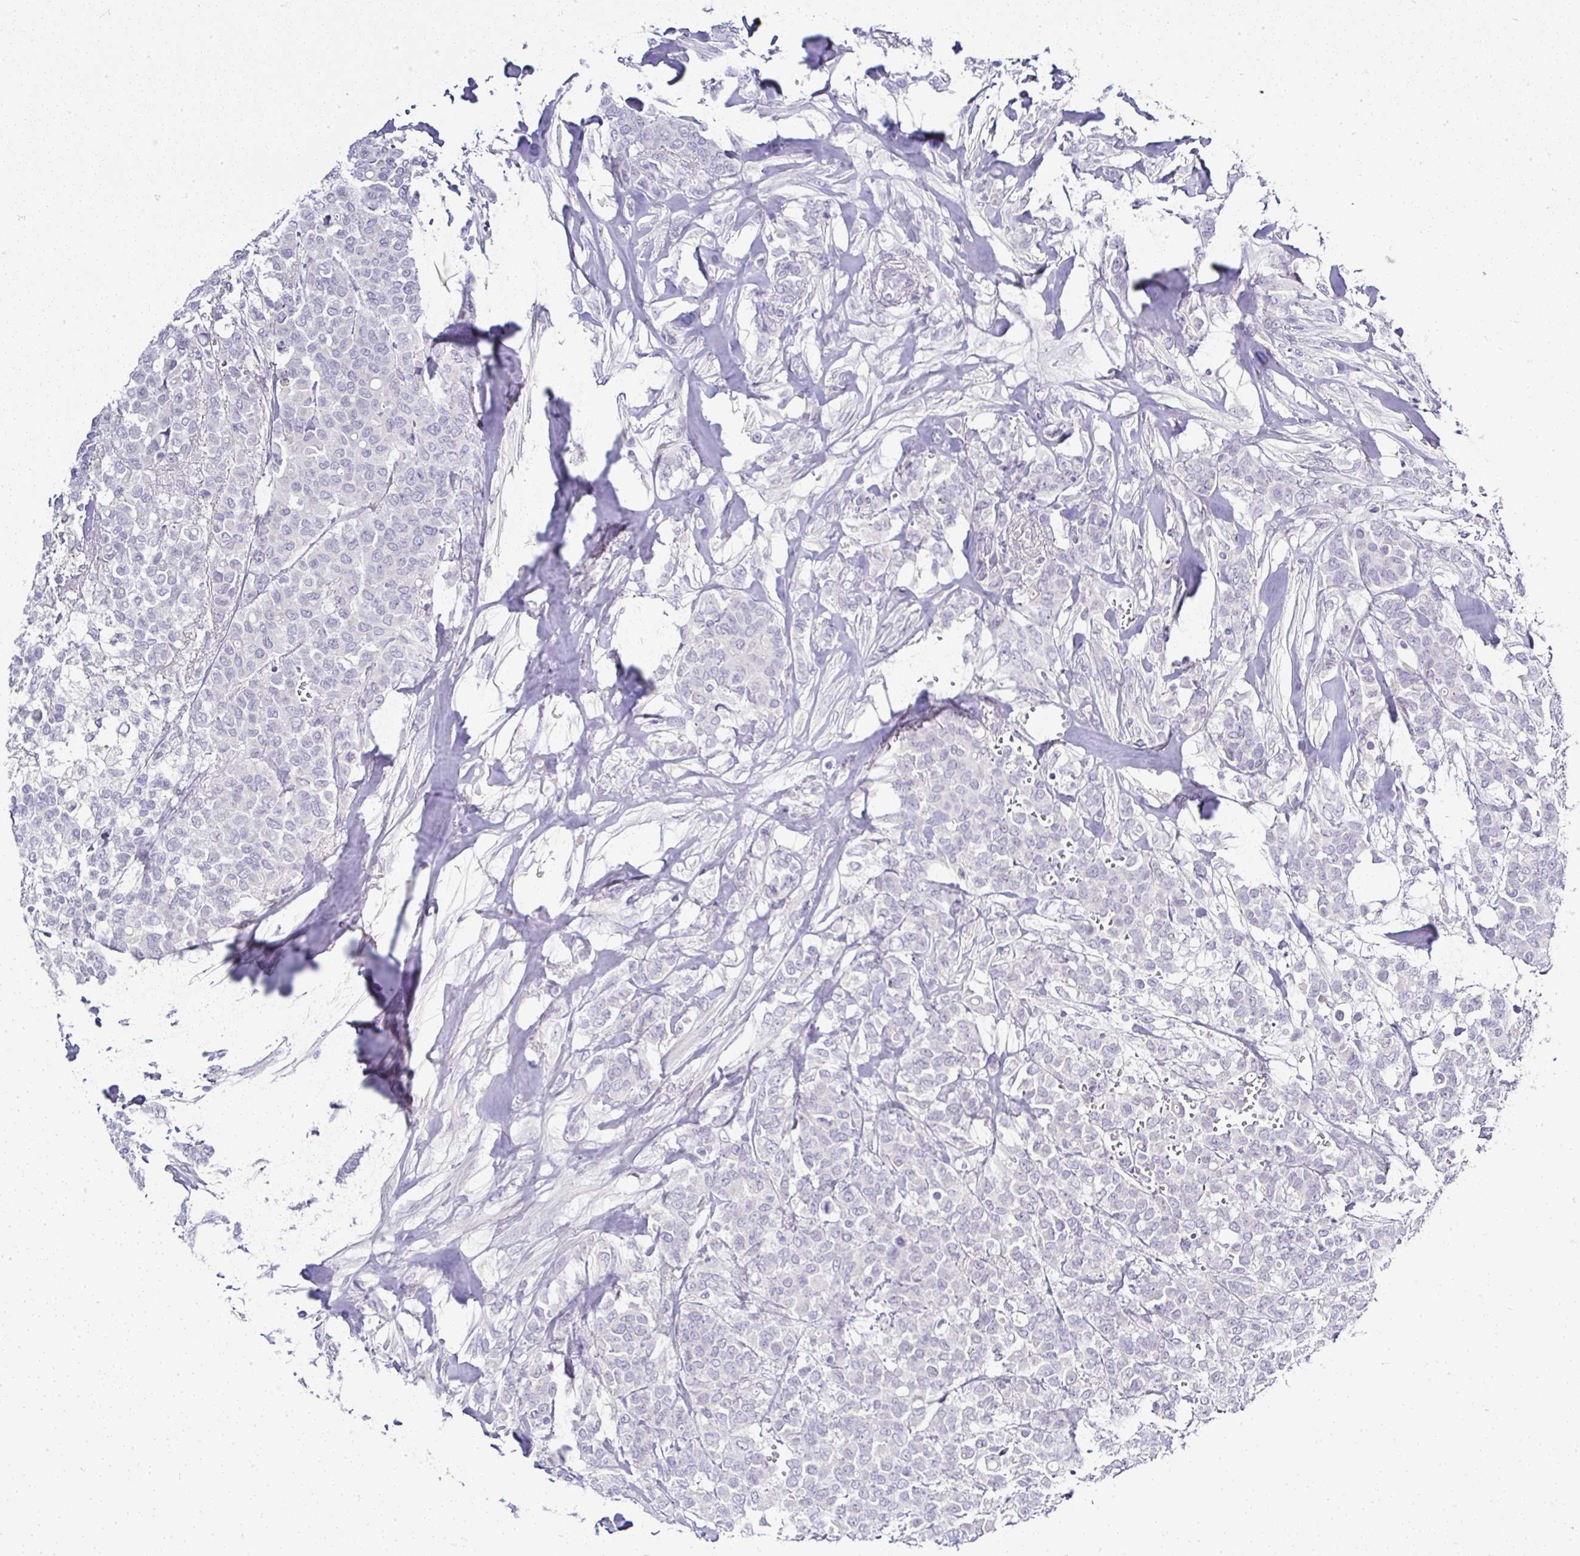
{"staining": {"intensity": "negative", "quantity": "none", "location": "none"}, "tissue": "breast cancer", "cell_type": "Tumor cells", "image_type": "cancer", "snomed": [{"axis": "morphology", "description": "Lobular carcinoma"}, {"axis": "topography", "description": "Breast"}], "caption": "Immunohistochemistry of human breast cancer demonstrates no staining in tumor cells.", "gene": "SERPINB3", "patient": {"sex": "female", "age": 91}}